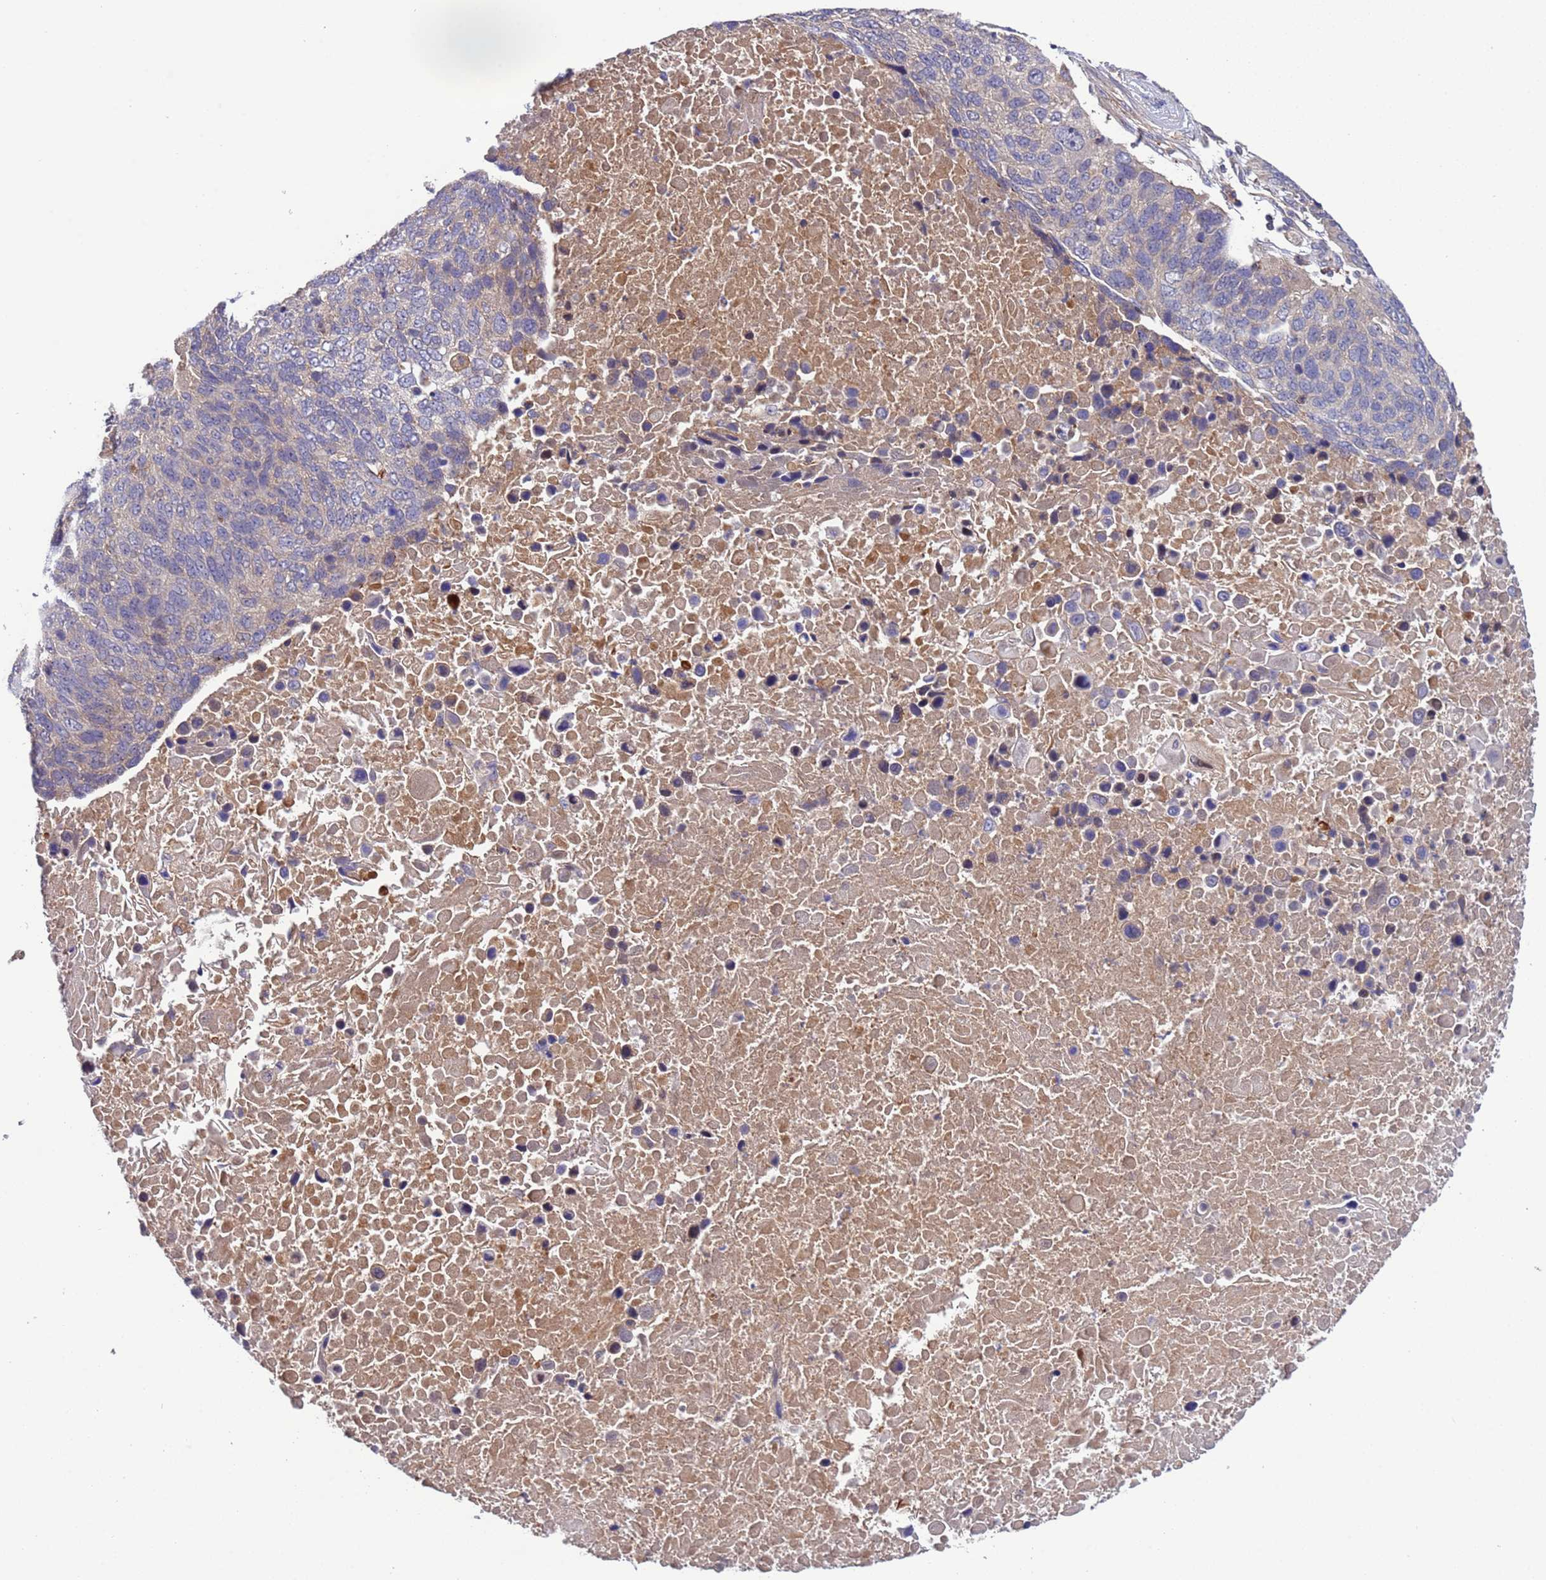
{"staining": {"intensity": "negative", "quantity": "none", "location": "none"}, "tissue": "lung cancer", "cell_type": "Tumor cells", "image_type": "cancer", "snomed": [{"axis": "morphology", "description": "Normal tissue, NOS"}, {"axis": "morphology", "description": "Squamous cell carcinoma, NOS"}, {"axis": "topography", "description": "Lymph node"}, {"axis": "topography", "description": "Lung"}], "caption": "An IHC histopathology image of squamous cell carcinoma (lung) is shown. There is no staining in tumor cells of squamous cell carcinoma (lung). (DAB IHC visualized using brightfield microscopy, high magnification).", "gene": "PARP16", "patient": {"sex": "male", "age": 66}}